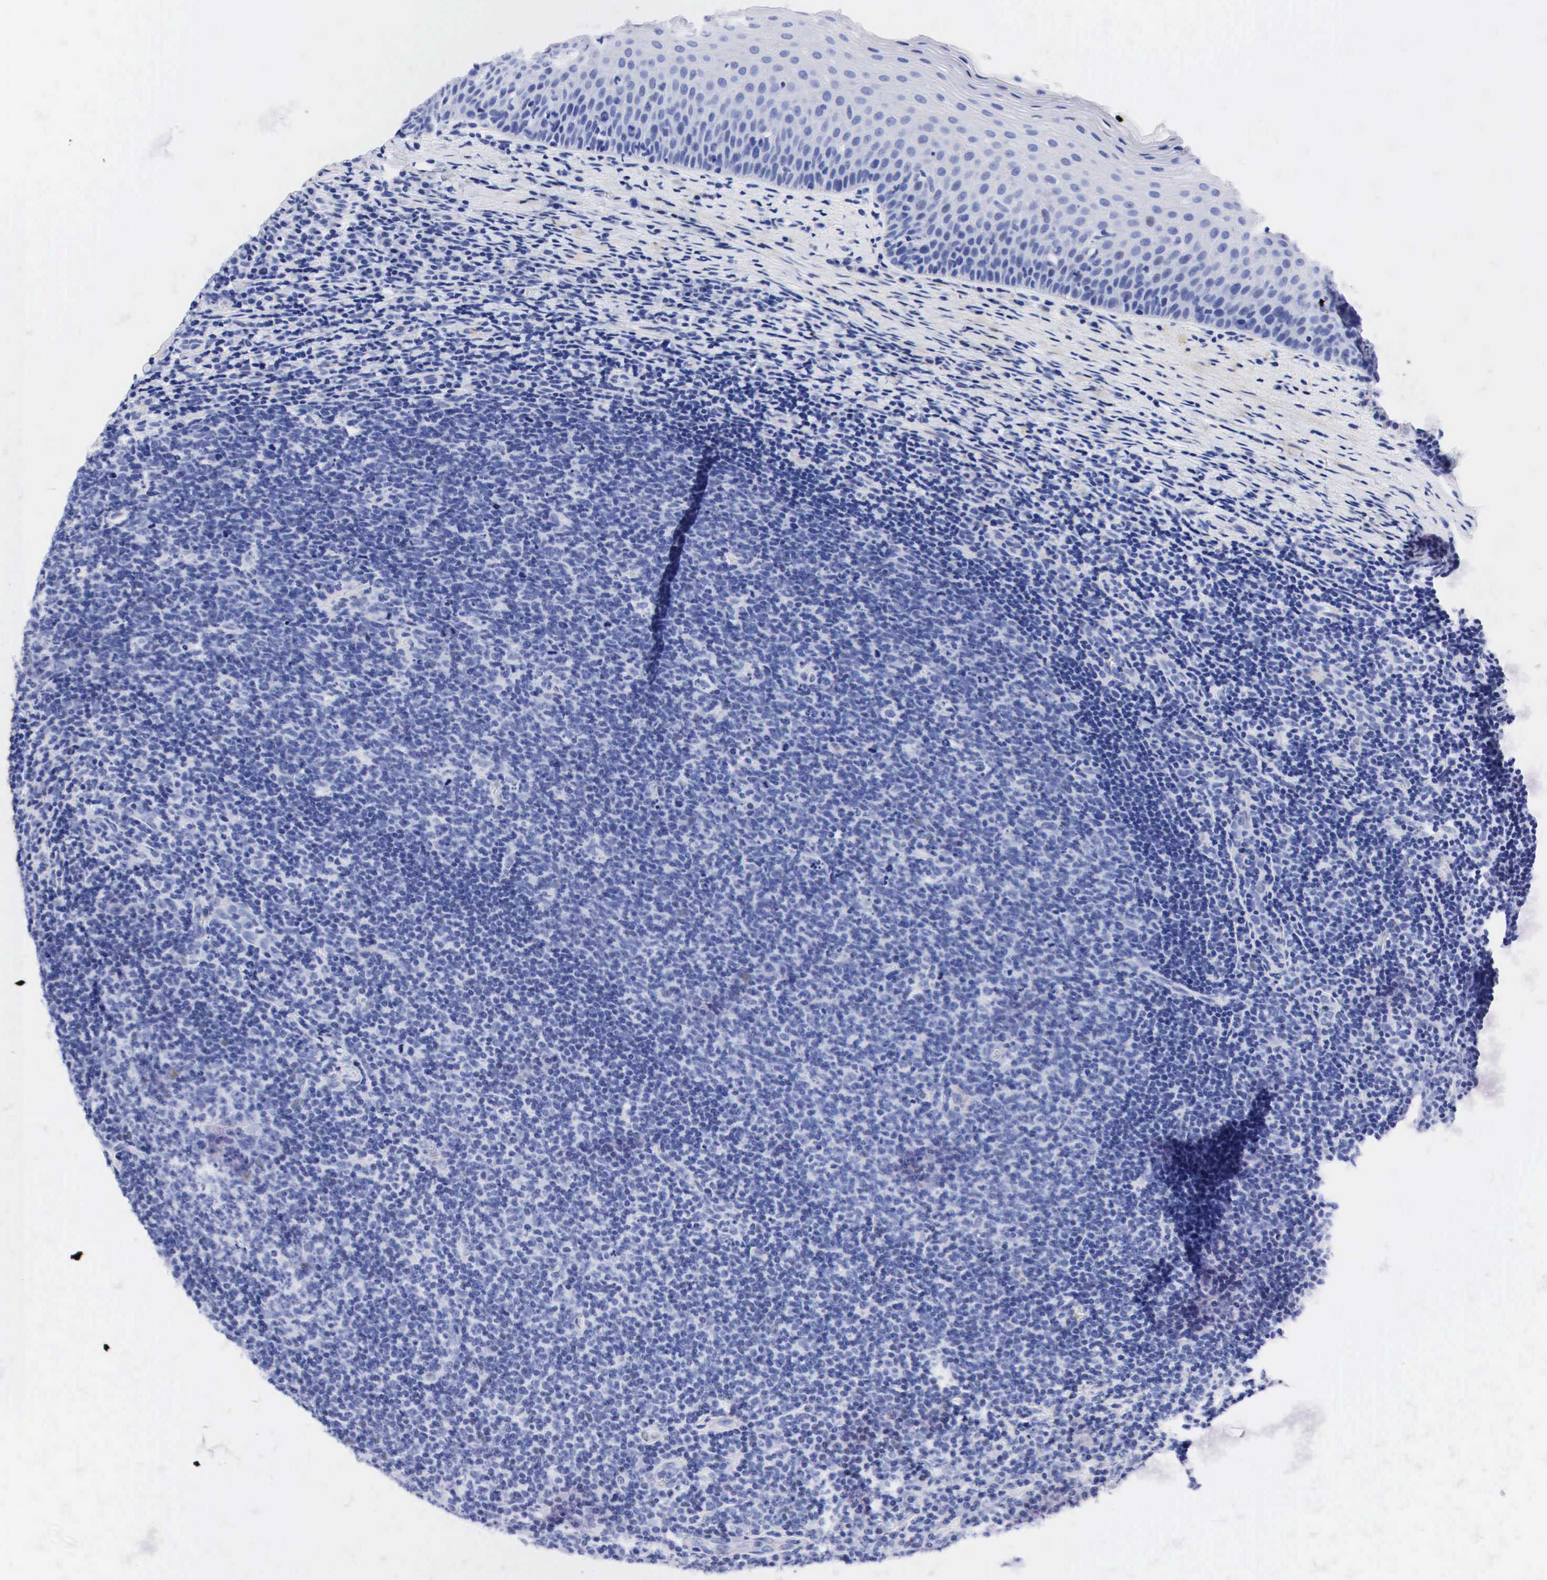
{"staining": {"intensity": "negative", "quantity": "none", "location": "none"}, "tissue": "tonsil", "cell_type": "Germinal center cells", "image_type": "normal", "snomed": [{"axis": "morphology", "description": "Normal tissue, NOS"}, {"axis": "topography", "description": "Tonsil"}], "caption": "Tonsil was stained to show a protein in brown. There is no significant positivity in germinal center cells. The staining is performed using DAB brown chromogen with nuclei counter-stained in using hematoxylin.", "gene": "PTH", "patient": {"sex": "male", "age": 6}}